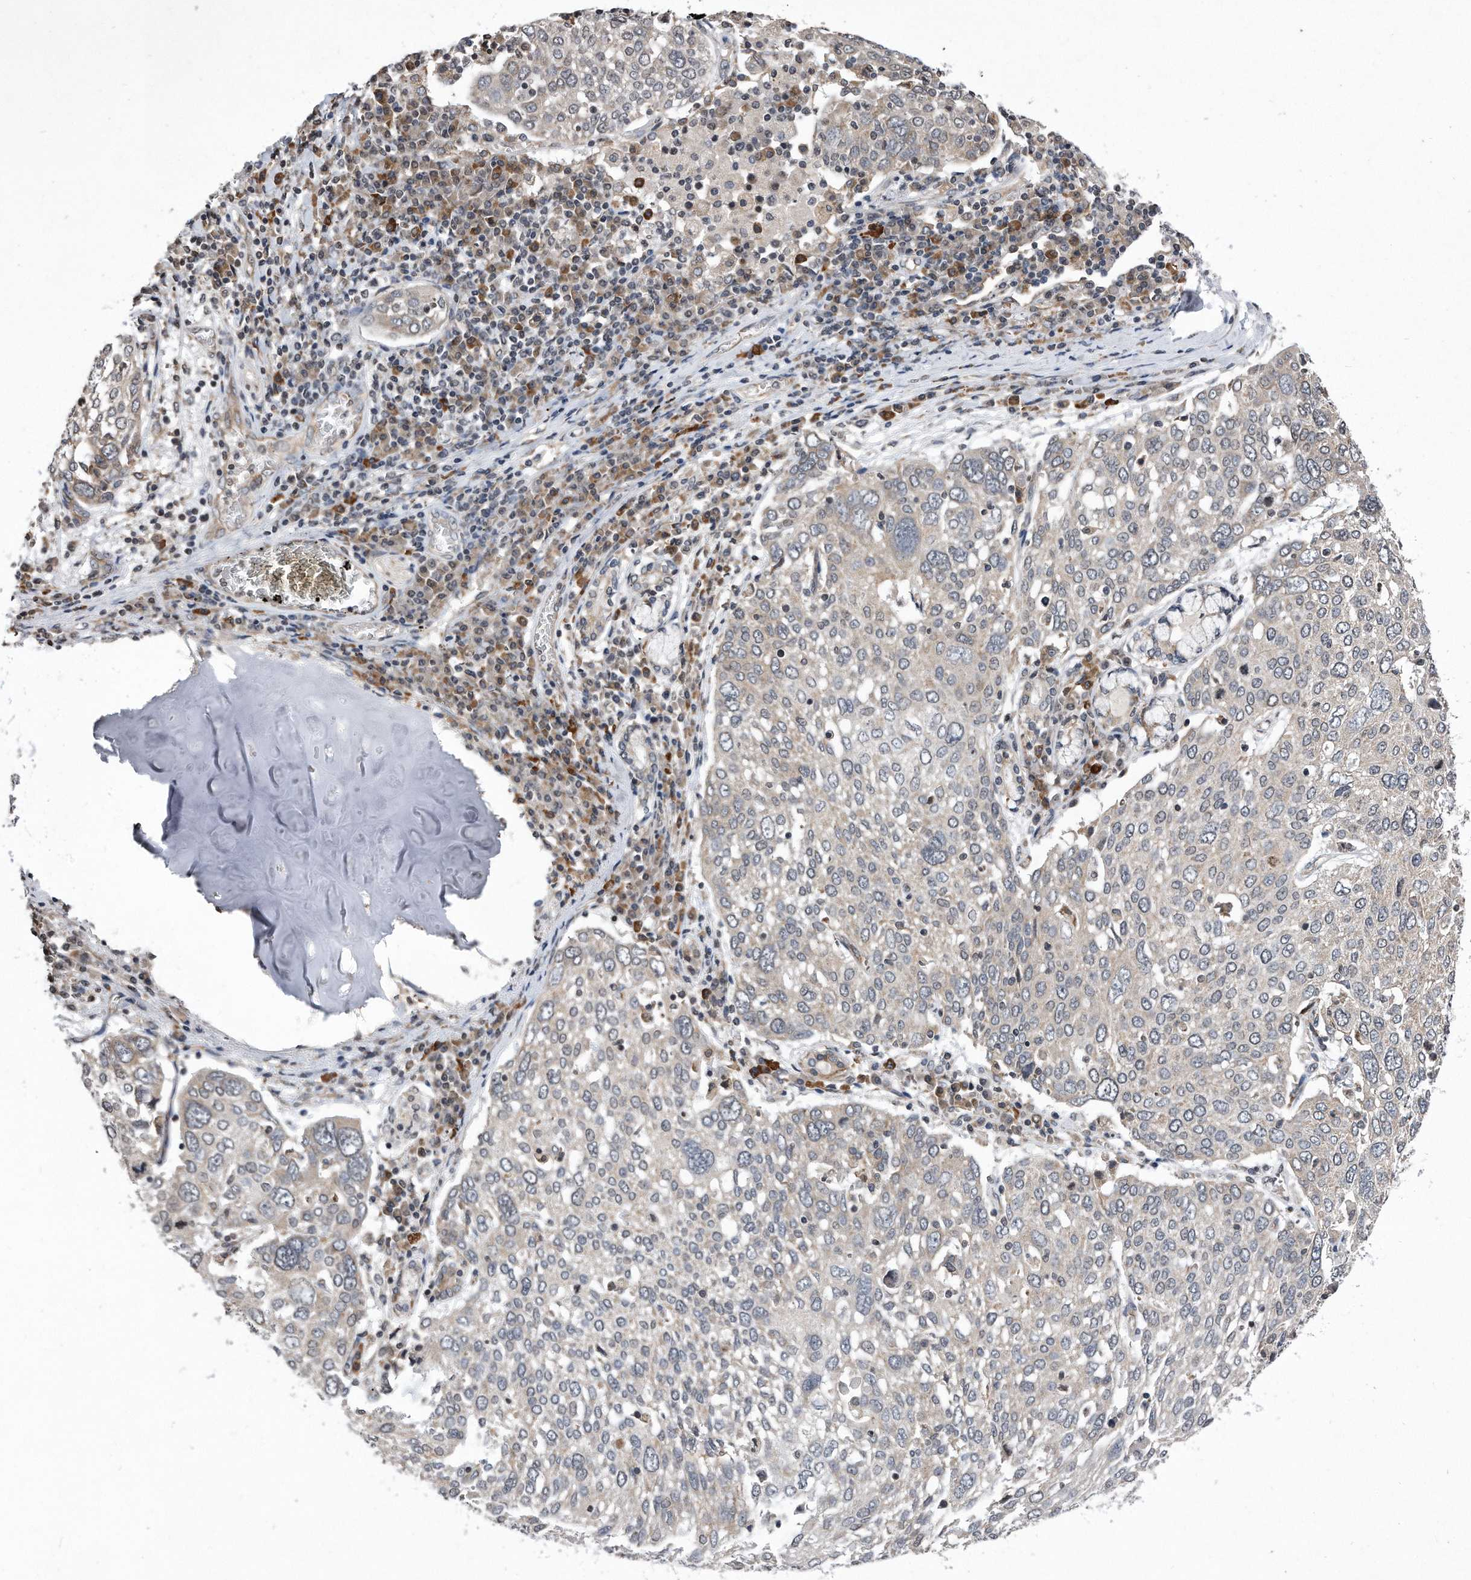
{"staining": {"intensity": "negative", "quantity": "none", "location": "none"}, "tissue": "lung cancer", "cell_type": "Tumor cells", "image_type": "cancer", "snomed": [{"axis": "morphology", "description": "Squamous cell carcinoma, NOS"}, {"axis": "topography", "description": "Lung"}], "caption": "Human lung cancer stained for a protein using immunohistochemistry shows no staining in tumor cells.", "gene": "DAB1", "patient": {"sex": "male", "age": 65}}